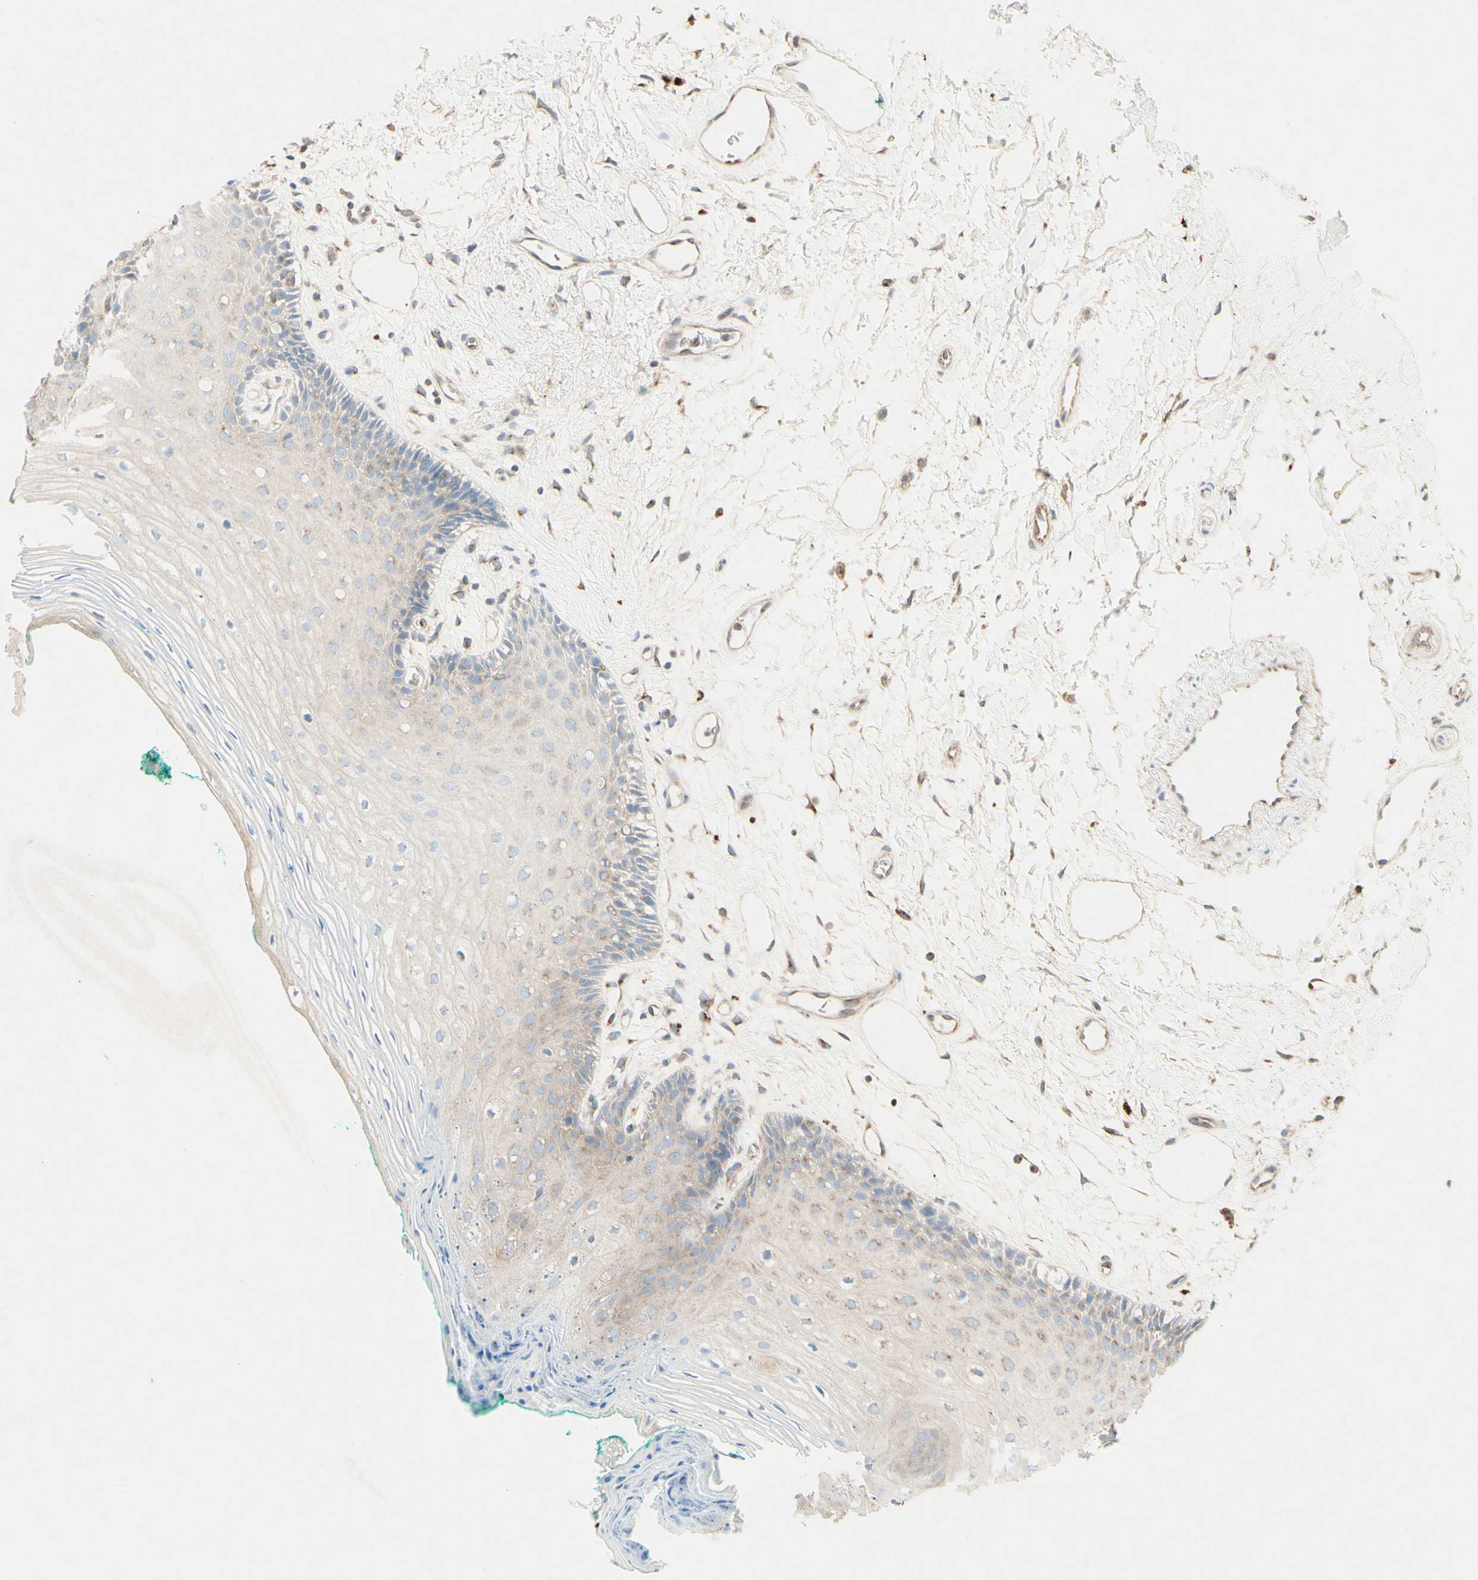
{"staining": {"intensity": "weak", "quantity": "<25%", "location": "cytoplasmic/membranous"}, "tissue": "oral mucosa", "cell_type": "Squamous epithelial cells", "image_type": "normal", "snomed": [{"axis": "morphology", "description": "Normal tissue, NOS"}, {"axis": "topography", "description": "Skeletal muscle"}, {"axis": "topography", "description": "Oral tissue"}, {"axis": "topography", "description": "Peripheral nerve tissue"}], "caption": "Squamous epithelial cells show no significant protein expression in normal oral mucosa. (Immunohistochemistry (ihc), brightfield microscopy, high magnification).", "gene": "MTM1", "patient": {"sex": "female", "age": 84}}